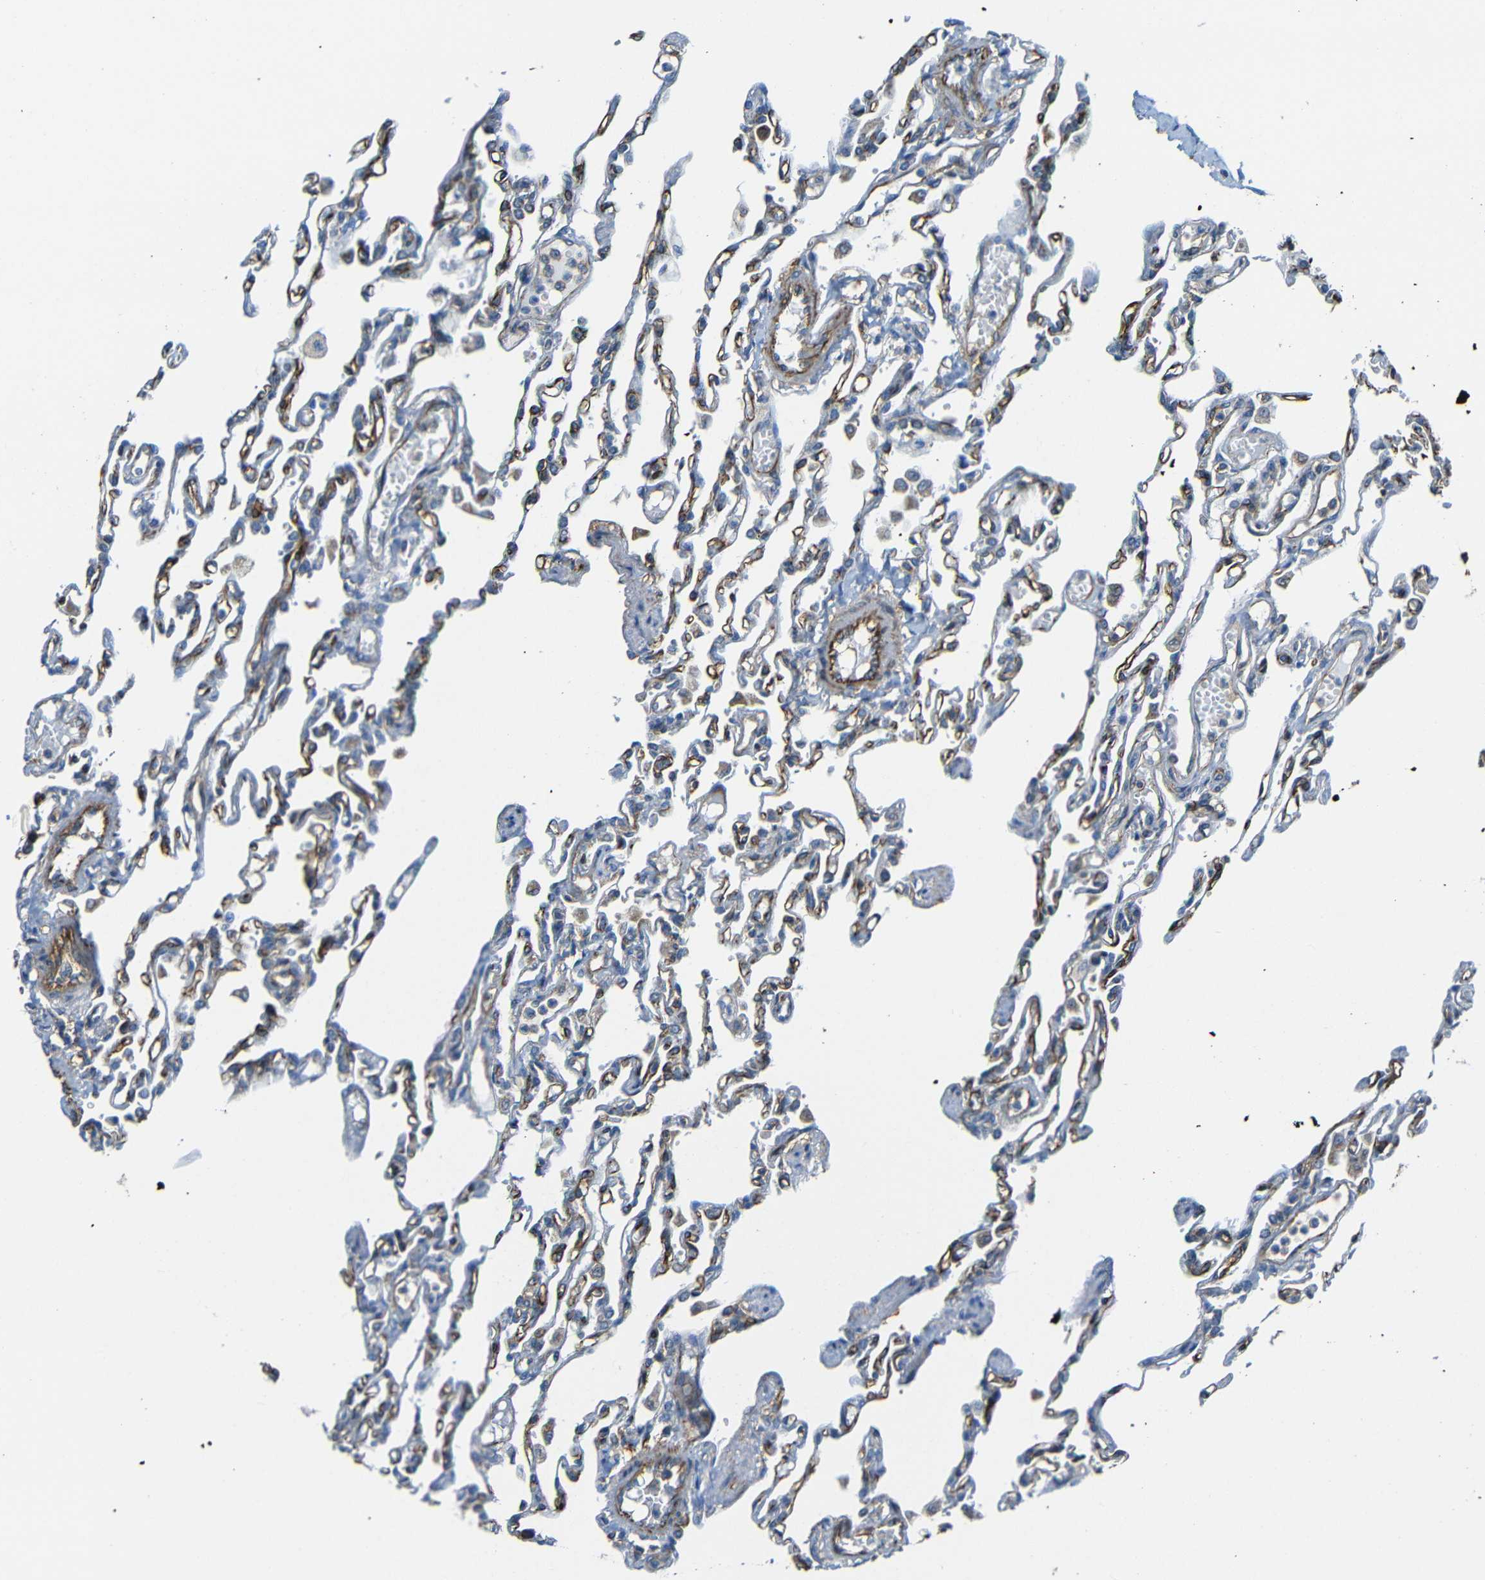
{"staining": {"intensity": "moderate", "quantity": "25%-75%", "location": "cytoplasmic/membranous"}, "tissue": "lung", "cell_type": "Alveolar cells", "image_type": "normal", "snomed": [{"axis": "morphology", "description": "Normal tissue, NOS"}, {"axis": "topography", "description": "Lung"}], "caption": "Lung stained for a protein displays moderate cytoplasmic/membranous positivity in alveolar cells. Using DAB (3,3'-diaminobenzidine) (brown) and hematoxylin (blue) stains, captured at high magnification using brightfield microscopy.", "gene": "IGSF10", "patient": {"sex": "male", "age": 21}}